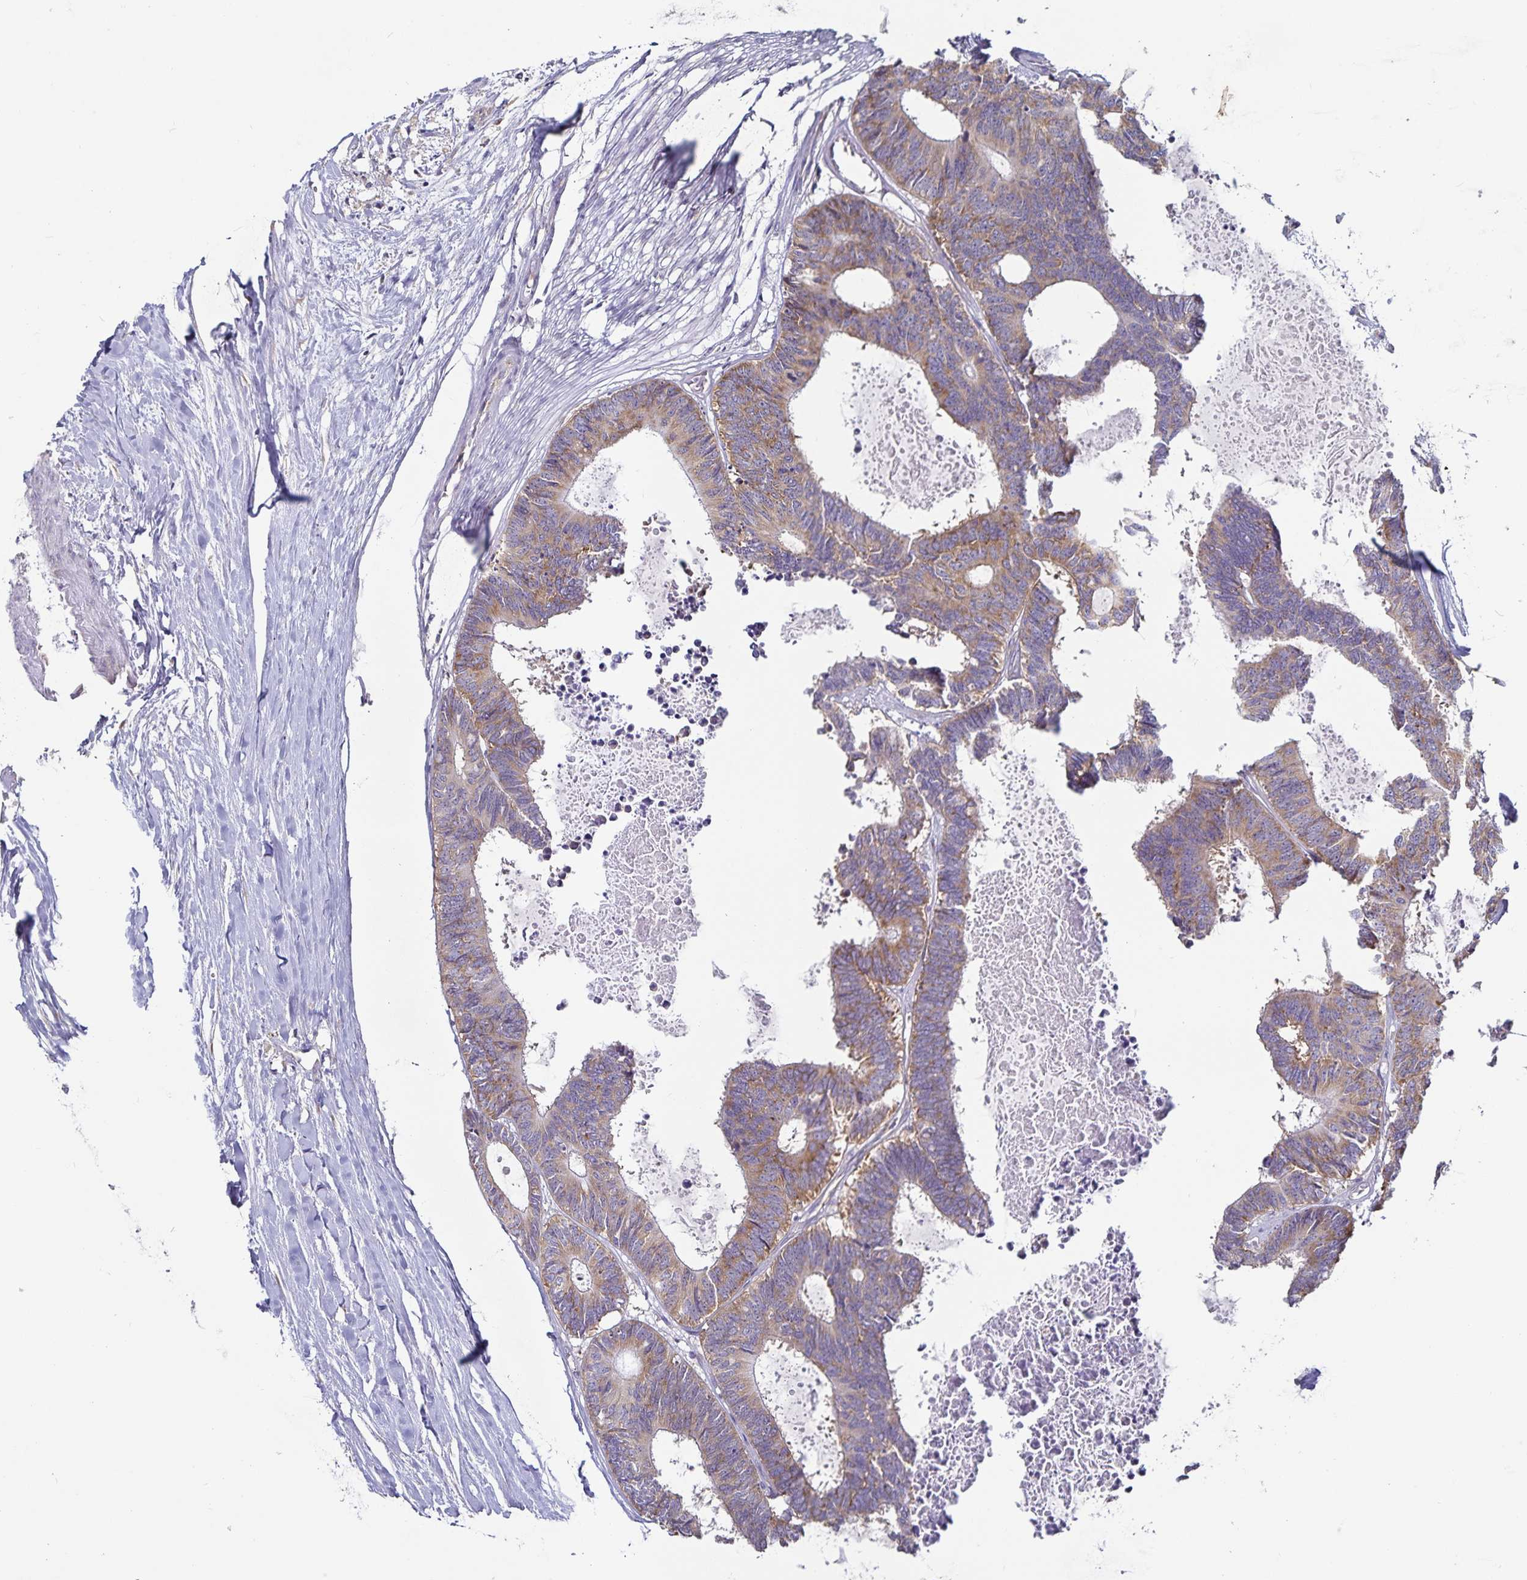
{"staining": {"intensity": "moderate", "quantity": "25%-75%", "location": "cytoplasmic/membranous"}, "tissue": "colorectal cancer", "cell_type": "Tumor cells", "image_type": "cancer", "snomed": [{"axis": "morphology", "description": "Adenocarcinoma, NOS"}, {"axis": "topography", "description": "Colon"}, {"axis": "topography", "description": "Rectum"}], "caption": "The image reveals immunohistochemical staining of adenocarcinoma (colorectal). There is moderate cytoplasmic/membranous staining is identified in approximately 25%-75% of tumor cells. The staining is performed using DAB brown chromogen to label protein expression. The nuclei are counter-stained blue using hematoxylin.", "gene": "FAM120A", "patient": {"sex": "male", "age": 57}}